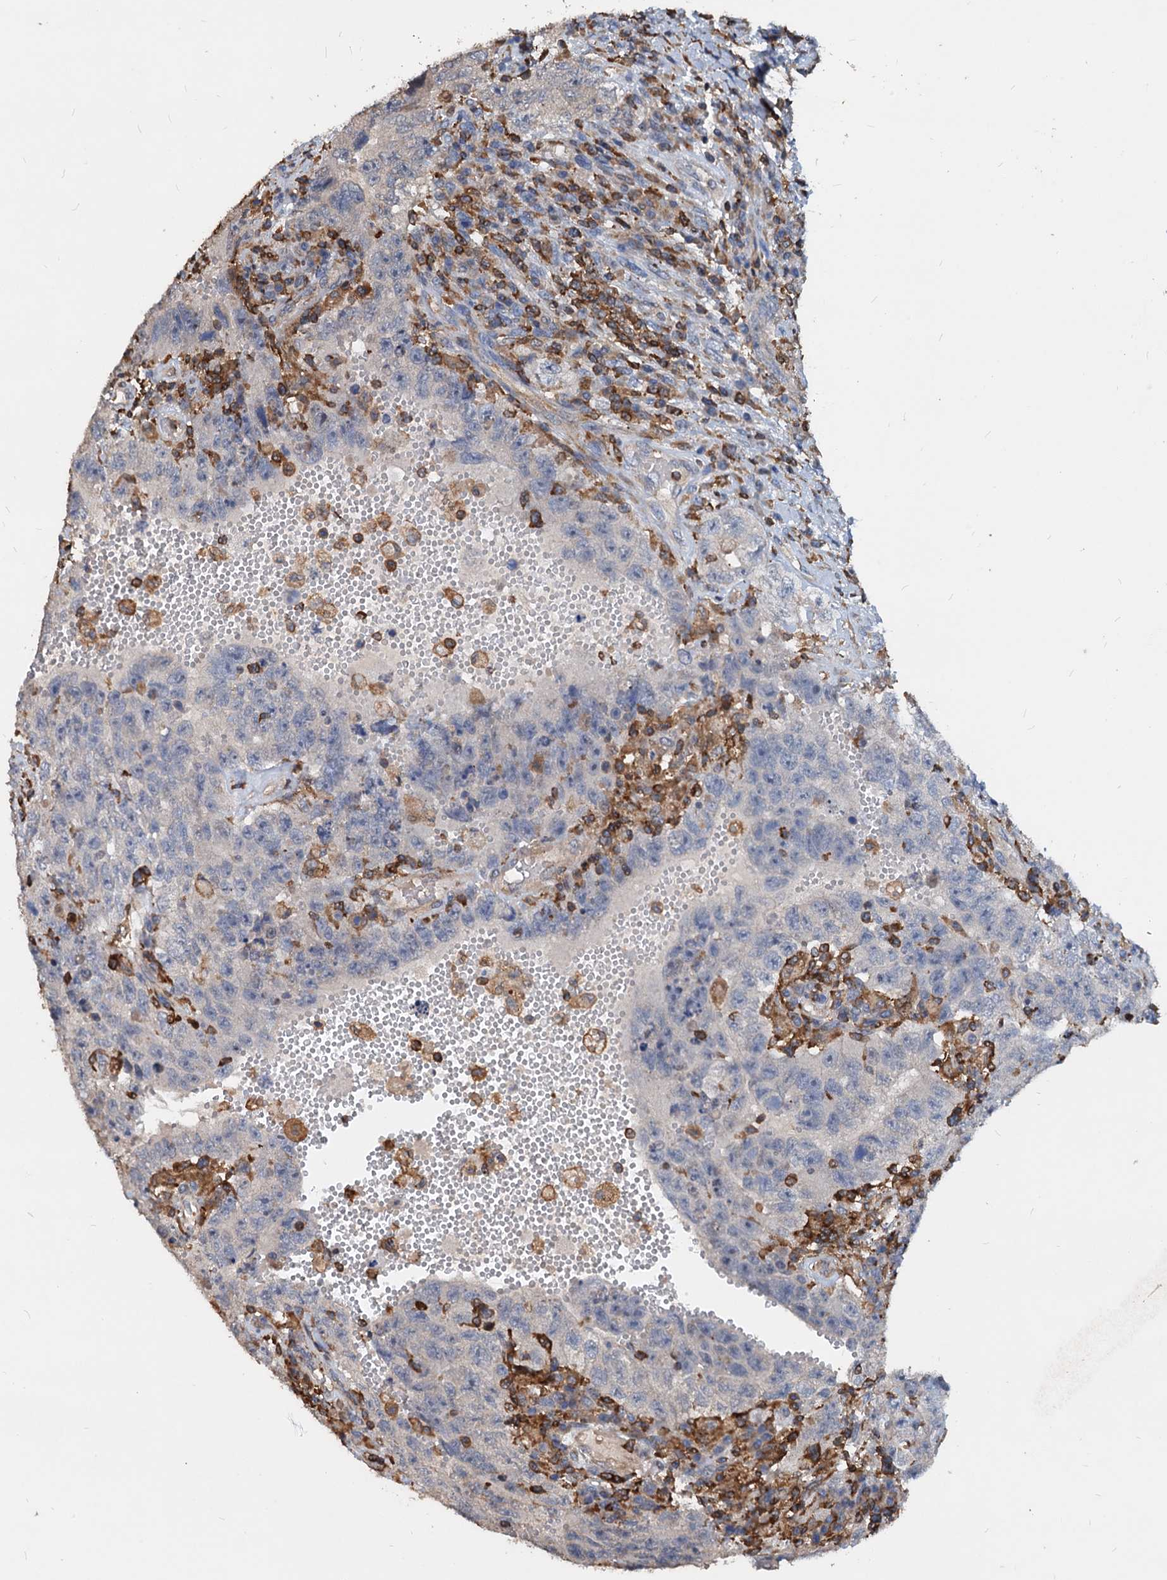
{"staining": {"intensity": "negative", "quantity": "none", "location": "none"}, "tissue": "testis cancer", "cell_type": "Tumor cells", "image_type": "cancer", "snomed": [{"axis": "morphology", "description": "Carcinoma, Embryonal, NOS"}, {"axis": "topography", "description": "Testis"}], "caption": "There is no significant staining in tumor cells of testis cancer (embryonal carcinoma). Brightfield microscopy of immunohistochemistry stained with DAB (brown) and hematoxylin (blue), captured at high magnification.", "gene": "LCP2", "patient": {"sex": "male", "age": 26}}